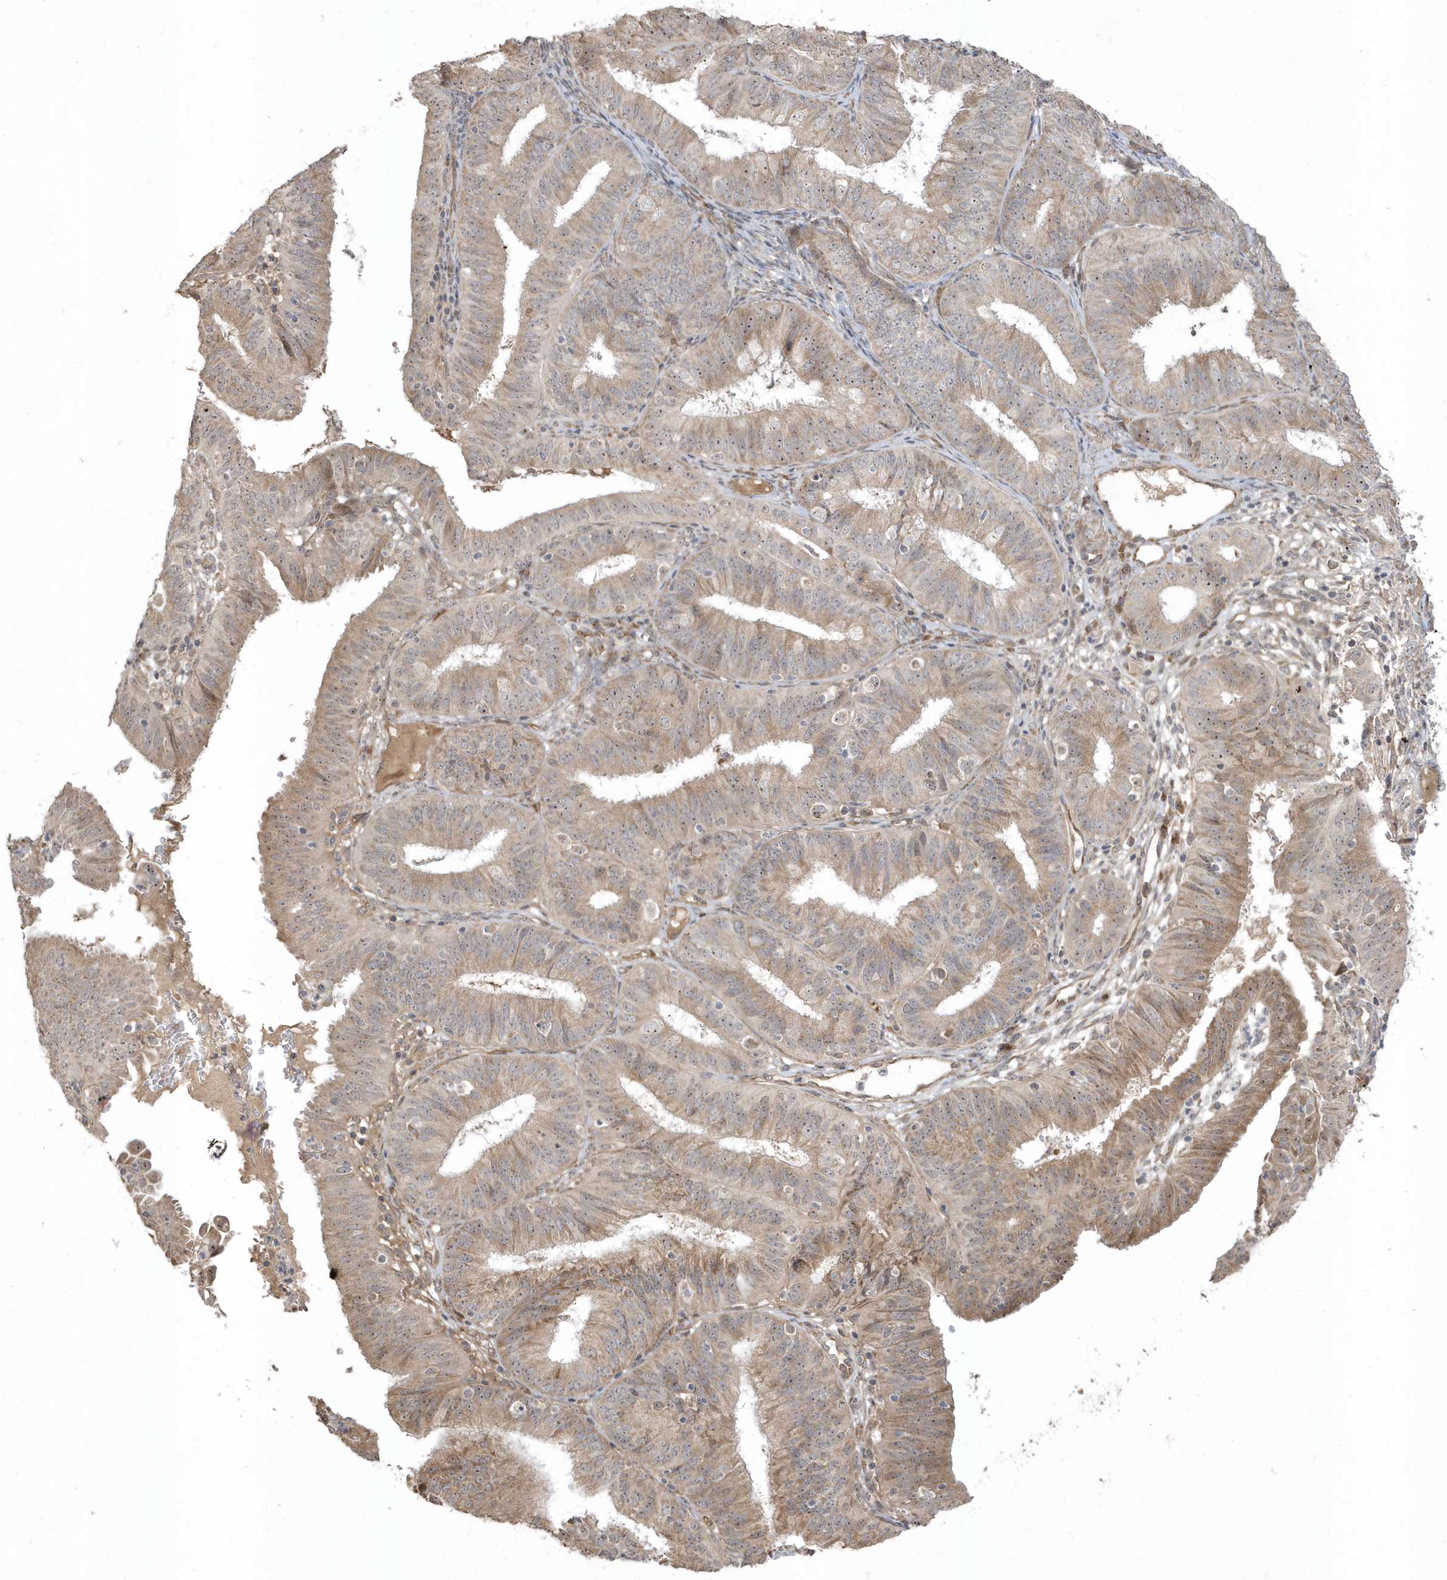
{"staining": {"intensity": "weak", "quantity": "25%-75%", "location": "cytoplasmic/membranous"}, "tissue": "endometrial cancer", "cell_type": "Tumor cells", "image_type": "cancer", "snomed": [{"axis": "morphology", "description": "Adenocarcinoma, NOS"}, {"axis": "topography", "description": "Endometrium"}], "caption": "Protein analysis of endometrial adenocarcinoma tissue exhibits weak cytoplasmic/membranous positivity in approximately 25%-75% of tumor cells.", "gene": "ECM2", "patient": {"sex": "female", "age": 51}}